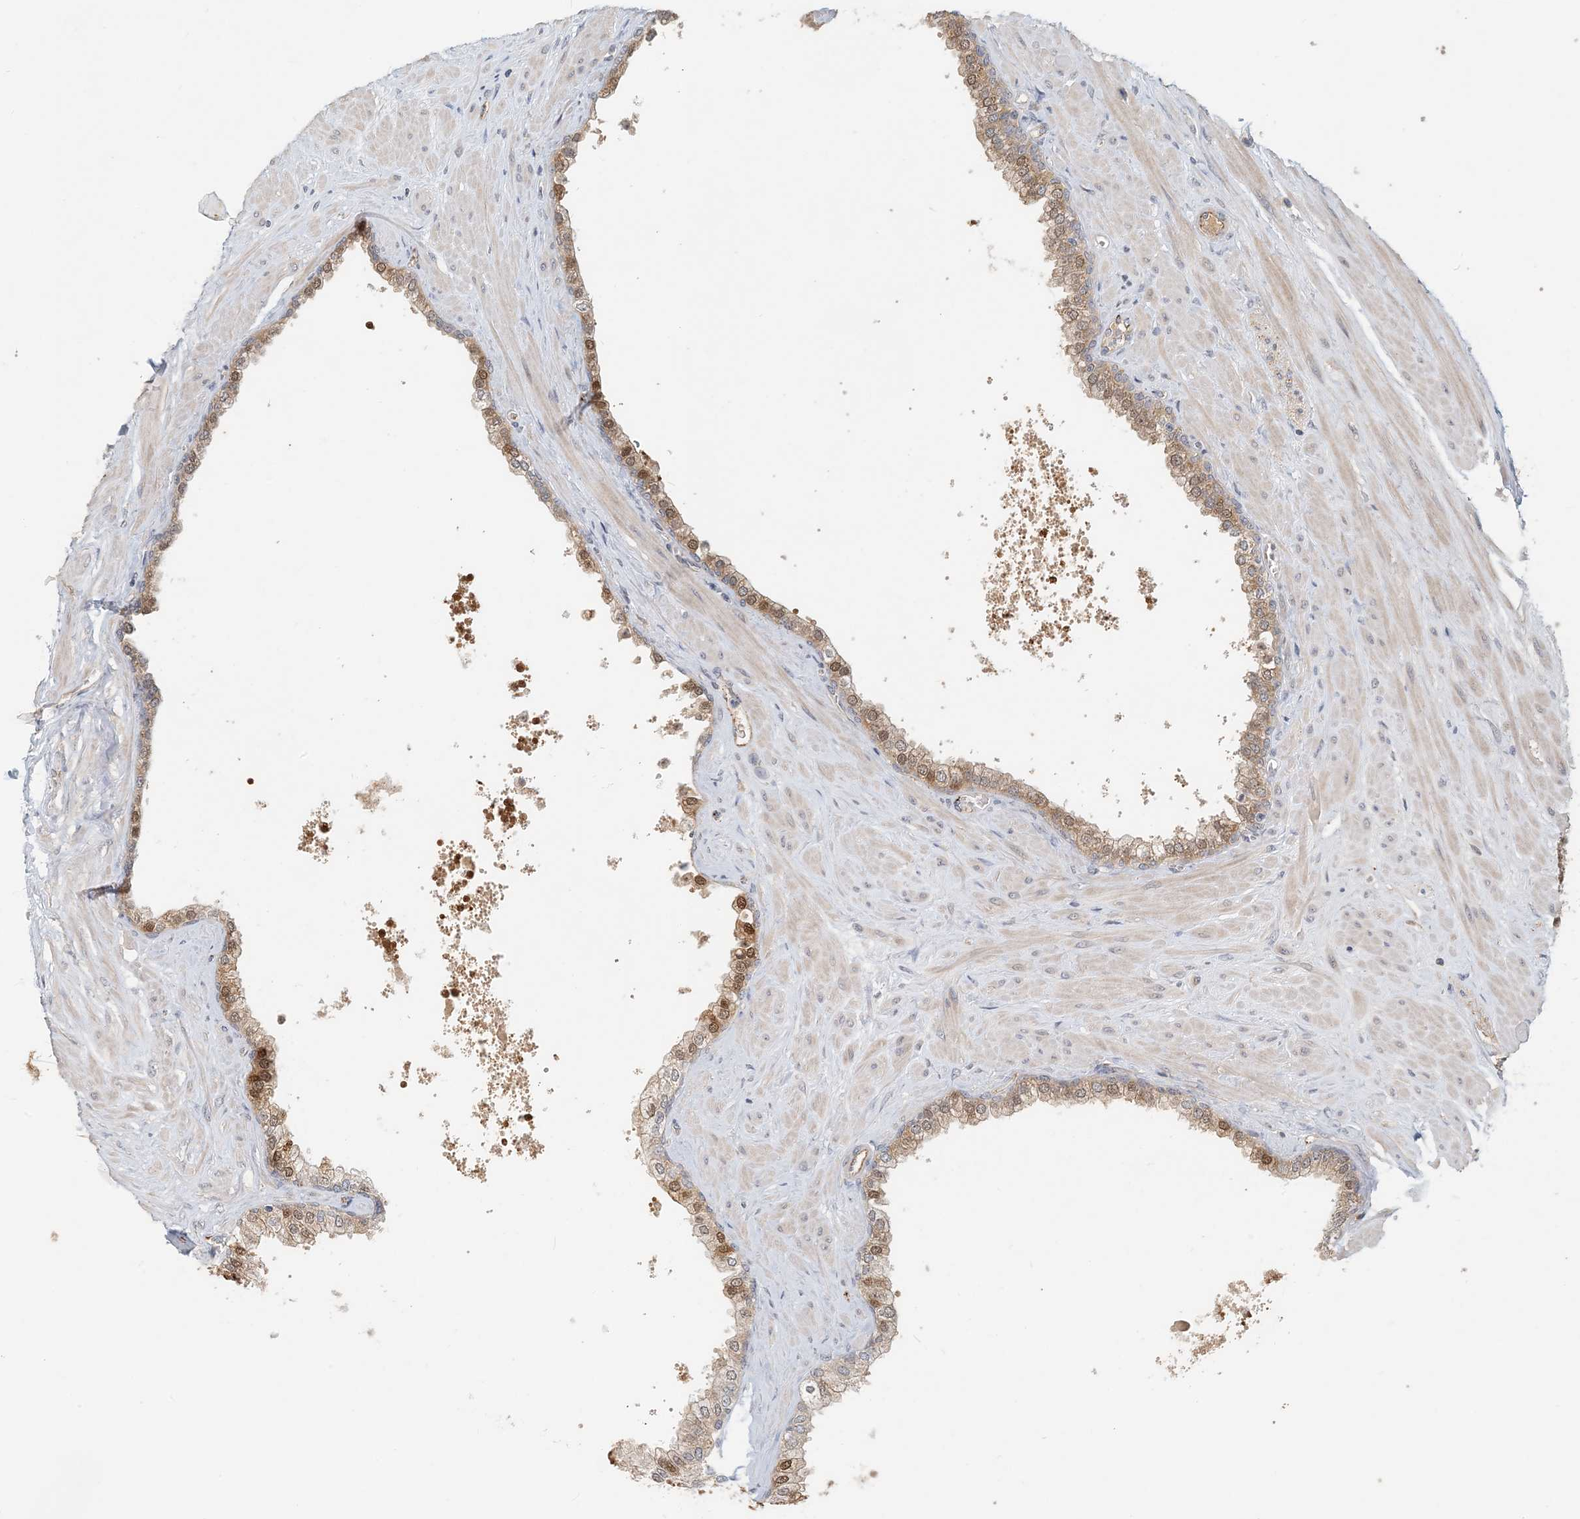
{"staining": {"intensity": "weak", "quantity": "25%-75%", "location": "cytoplasmic/membranous,nuclear"}, "tissue": "prostate", "cell_type": "Glandular cells", "image_type": "normal", "snomed": [{"axis": "morphology", "description": "Normal tissue, NOS"}, {"axis": "morphology", "description": "Urothelial carcinoma, Low grade"}, {"axis": "topography", "description": "Urinary bladder"}, {"axis": "topography", "description": "Prostate"}], "caption": "High-magnification brightfield microscopy of benign prostate stained with DAB (3,3'-diaminobenzidine) (brown) and counterstained with hematoxylin (blue). glandular cells exhibit weak cytoplasmic/membranous,nuclear staining is seen in approximately25%-75% of cells.", "gene": "ZBTB3", "patient": {"sex": "male", "age": 60}}